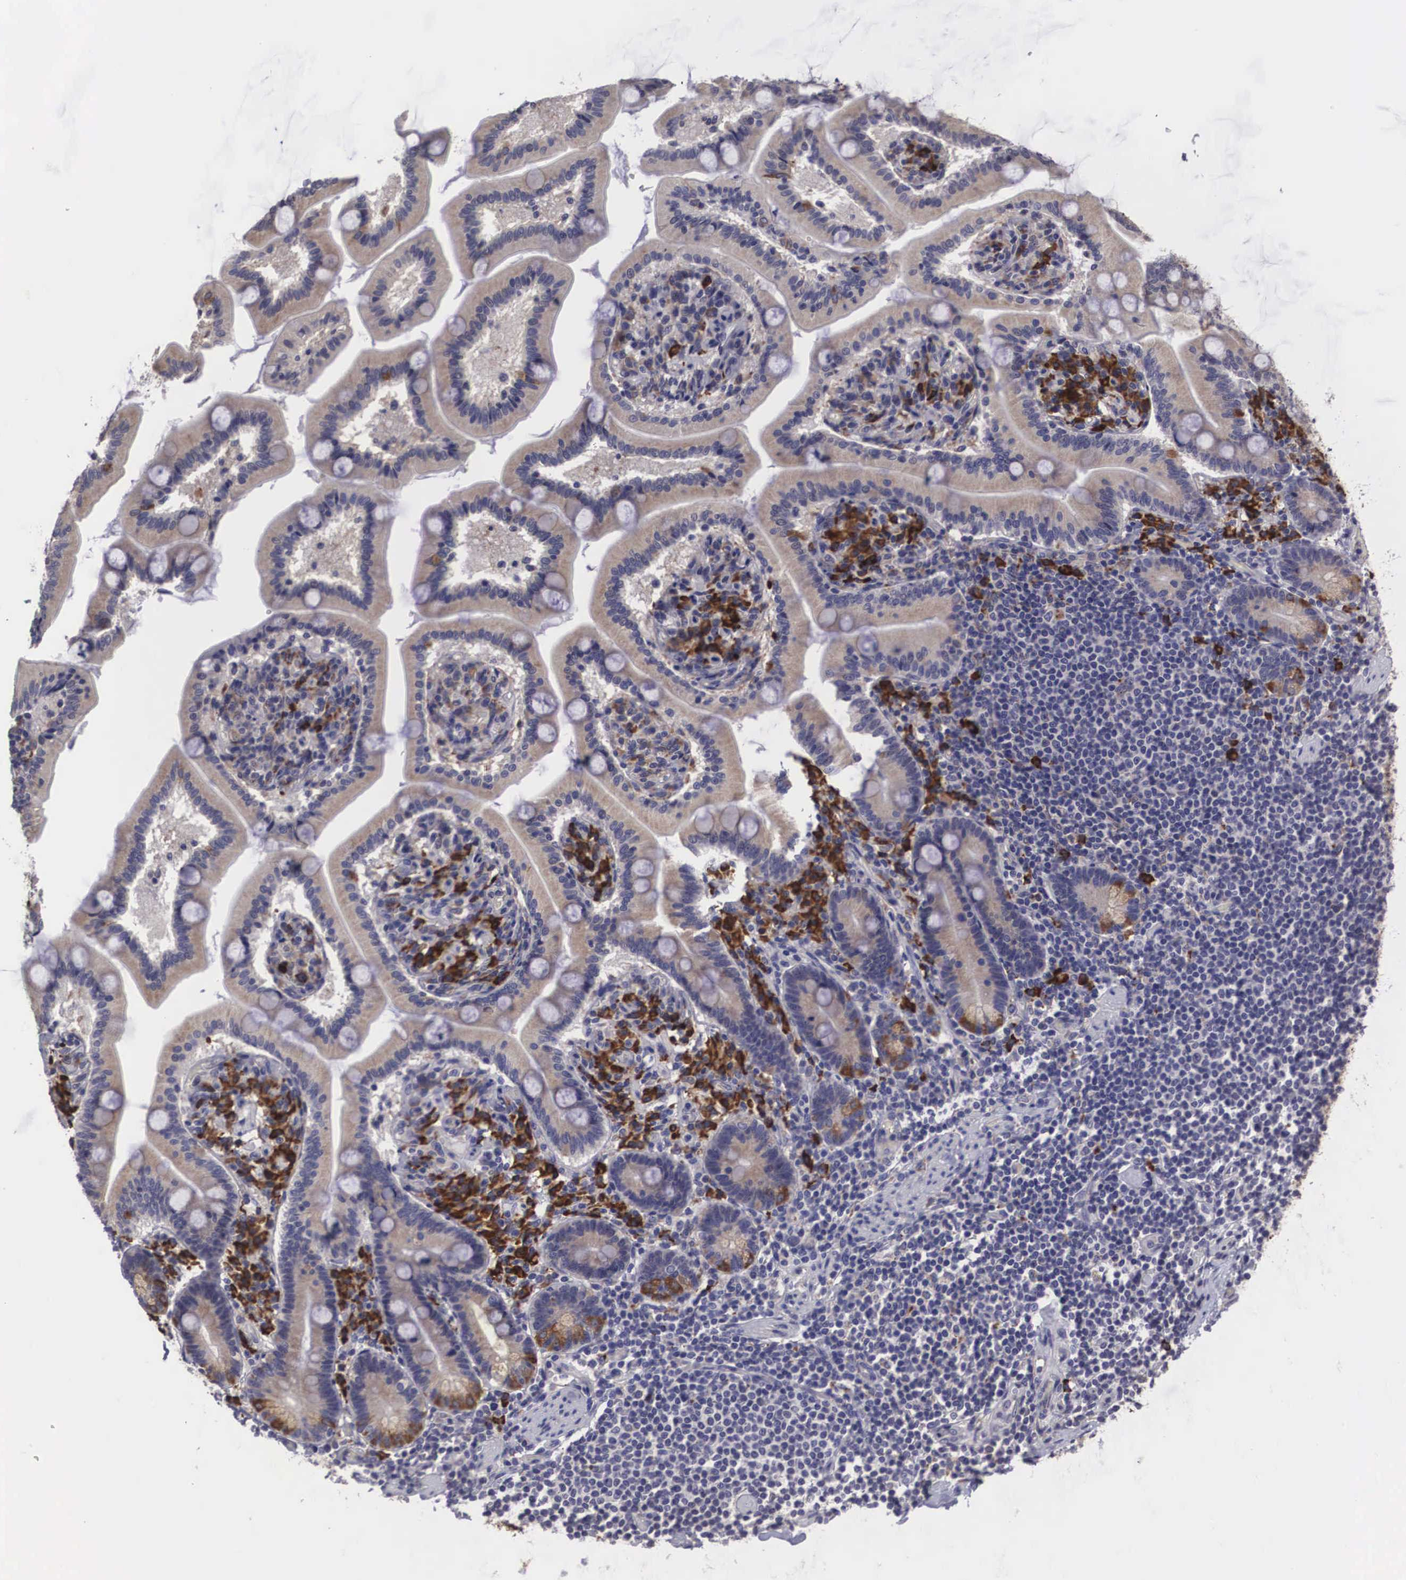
{"staining": {"intensity": "negative", "quantity": "none", "location": "none"}, "tissue": "adipose tissue", "cell_type": "Adipocytes", "image_type": "normal", "snomed": [{"axis": "morphology", "description": "Normal tissue, NOS"}, {"axis": "topography", "description": "Duodenum"}], "caption": "Protein analysis of benign adipose tissue displays no significant staining in adipocytes.", "gene": "CRELD2", "patient": {"sex": "male", "age": 63}}